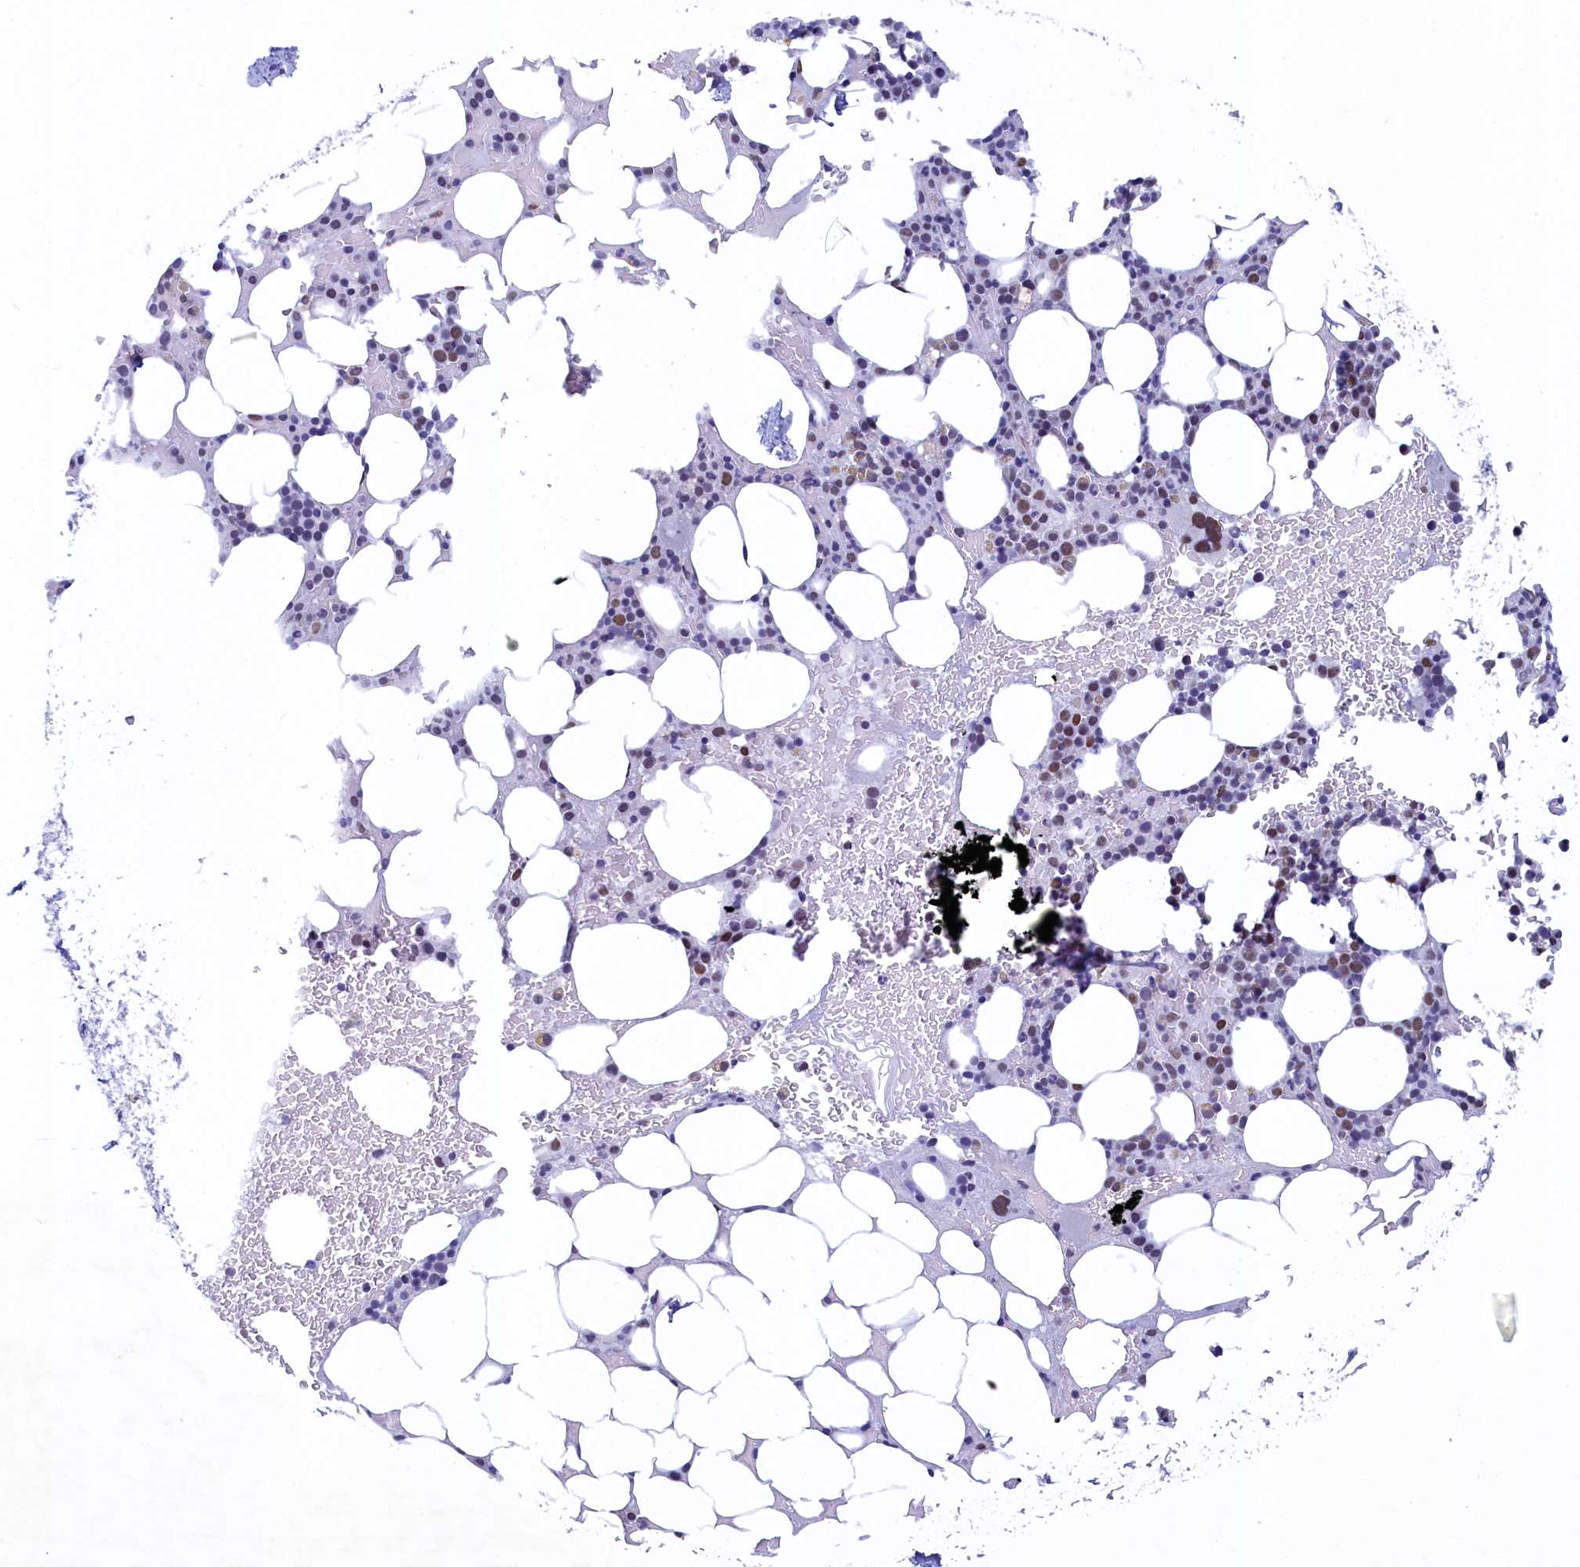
{"staining": {"intensity": "moderate", "quantity": "<25%", "location": "nuclear"}, "tissue": "bone marrow", "cell_type": "Hematopoietic cells", "image_type": "normal", "snomed": [{"axis": "morphology", "description": "Normal tissue, NOS"}, {"axis": "topography", "description": "Bone marrow"}], "caption": "The histopathology image reveals staining of benign bone marrow, revealing moderate nuclear protein positivity (brown color) within hematopoietic cells. Using DAB (3,3'-diaminobenzidine) (brown) and hematoxylin (blue) stains, captured at high magnification using brightfield microscopy.", "gene": "SUGP2", "patient": {"sex": "male", "age": 78}}